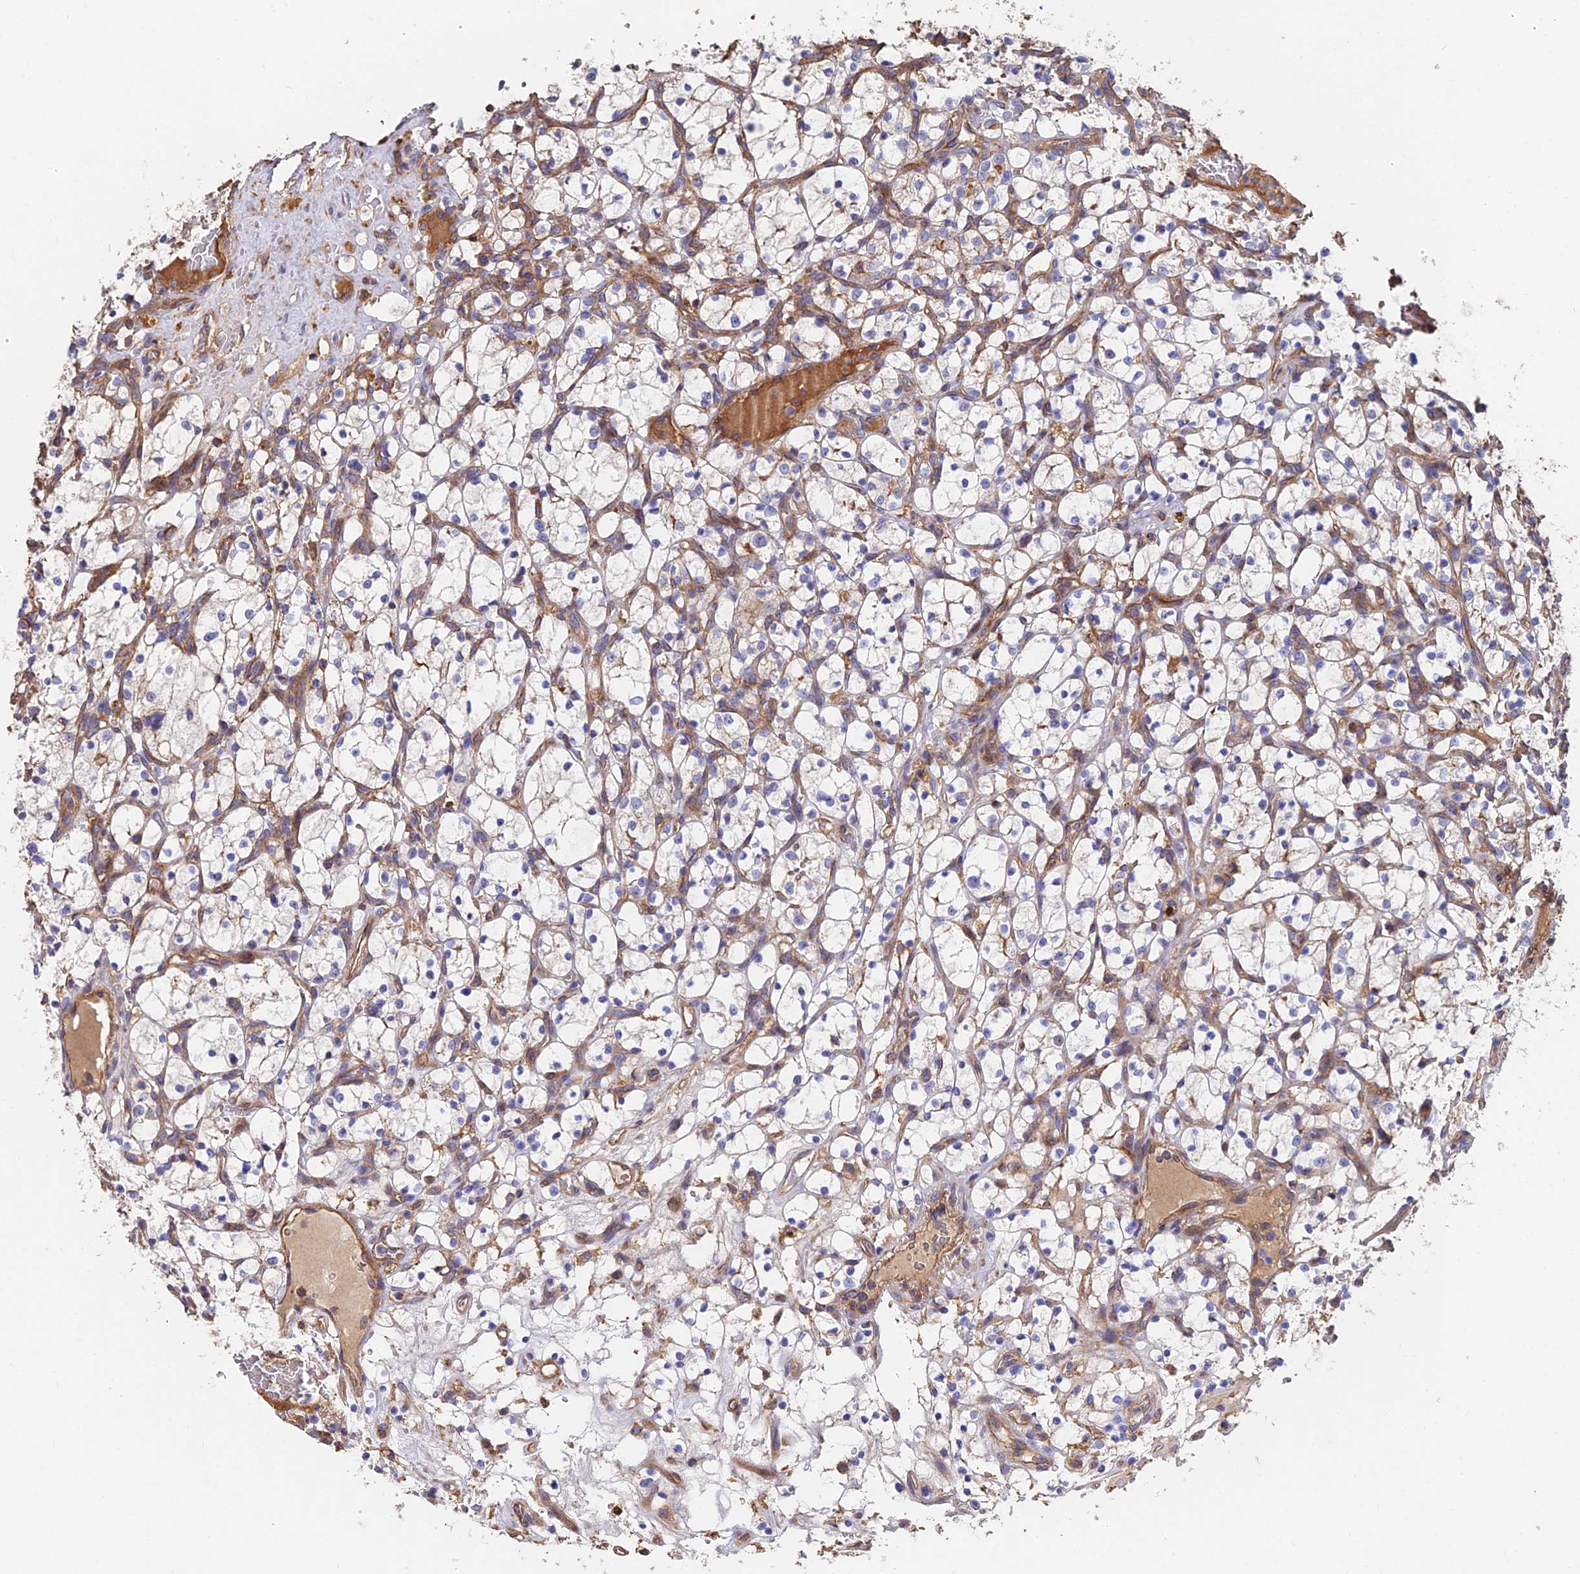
{"staining": {"intensity": "negative", "quantity": "none", "location": "none"}, "tissue": "renal cancer", "cell_type": "Tumor cells", "image_type": "cancer", "snomed": [{"axis": "morphology", "description": "Adenocarcinoma, NOS"}, {"axis": "topography", "description": "Kidney"}], "caption": "Renal cancer stained for a protein using immunohistochemistry reveals no staining tumor cells.", "gene": "EXT1", "patient": {"sex": "female", "age": 69}}